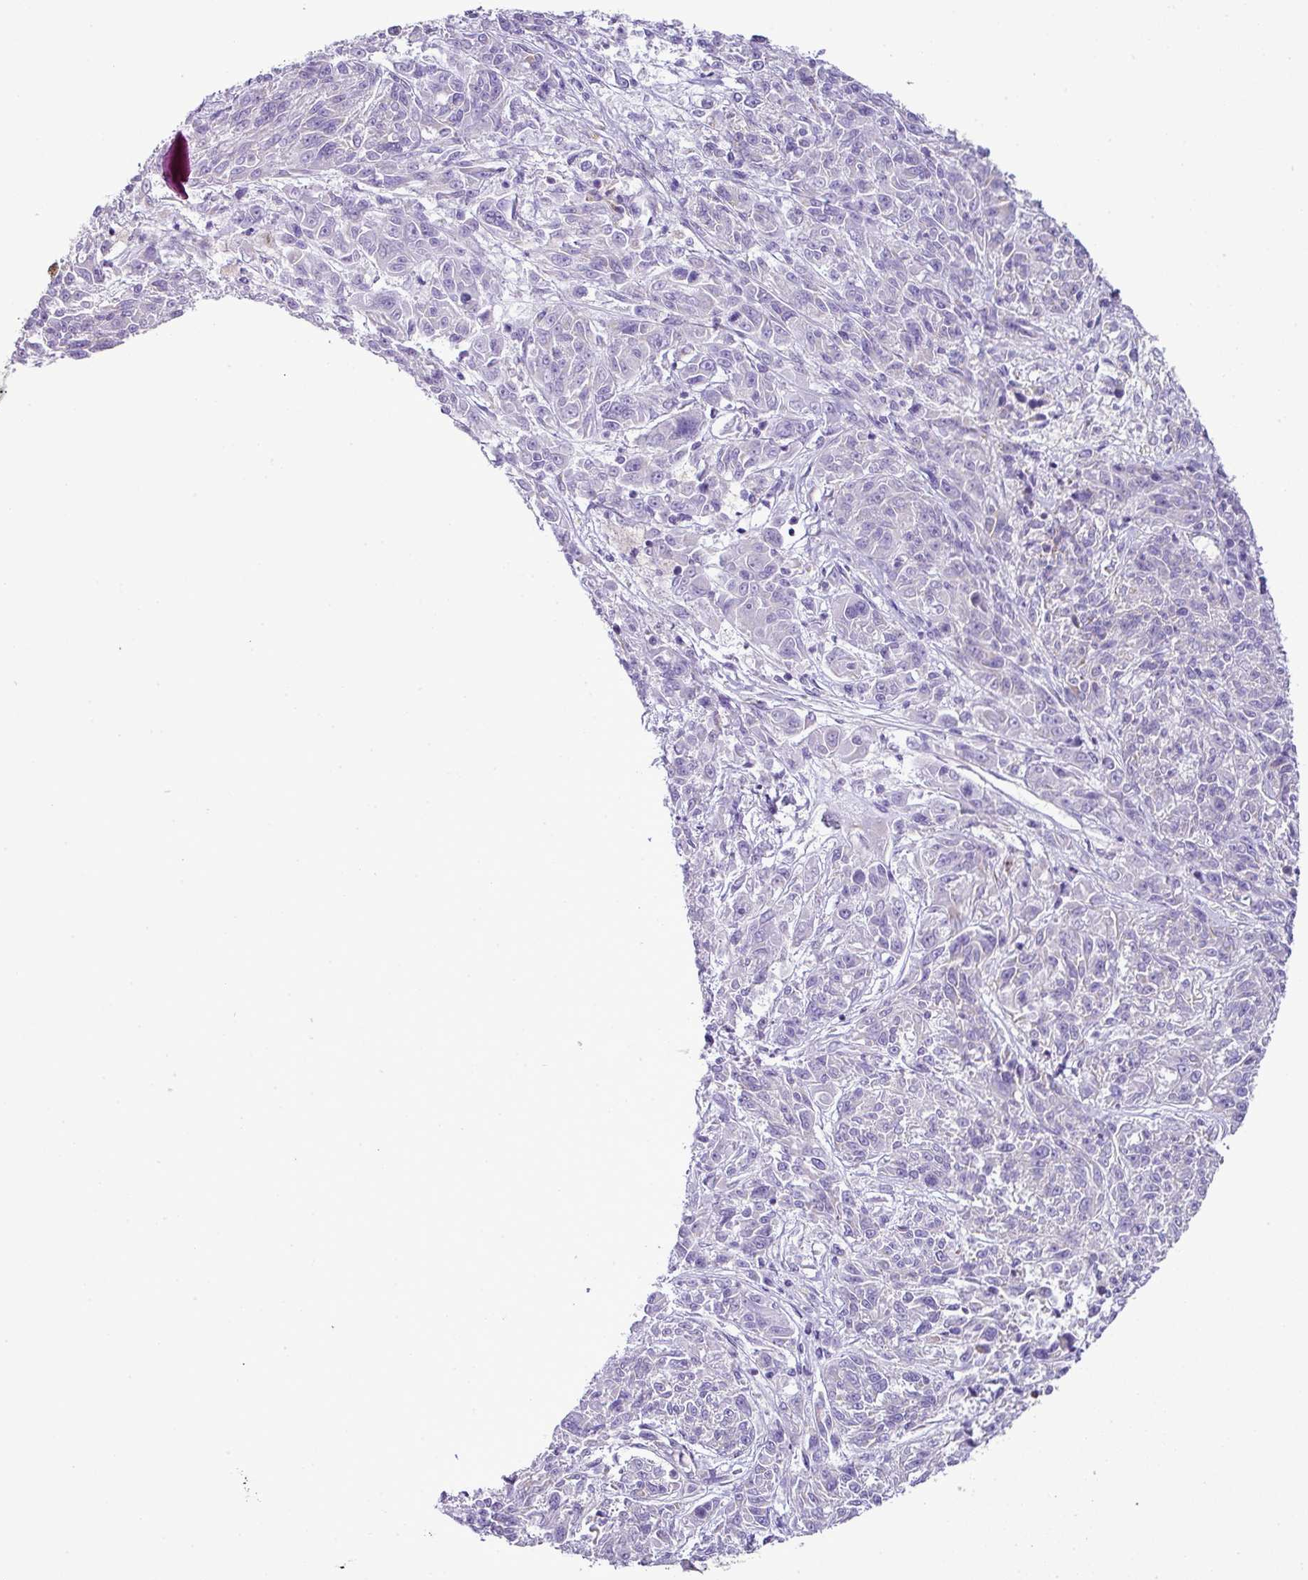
{"staining": {"intensity": "negative", "quantity": "none", "location": "none"}, "tissue": "melanoma", "cell_type": "Tumor cells", "image_type": "cancer", "snomed": [{"axis": "morphology", "description": "Malignant melanoma, NOS"}, {"axis": "topography", "description": "Skin"}], "caption": "Human melanoma stained for a protein using IHC demonstrates no expression in tumor cells.", "gene": "PGAP4", "patient": {"sex": "male", "age": 53}}